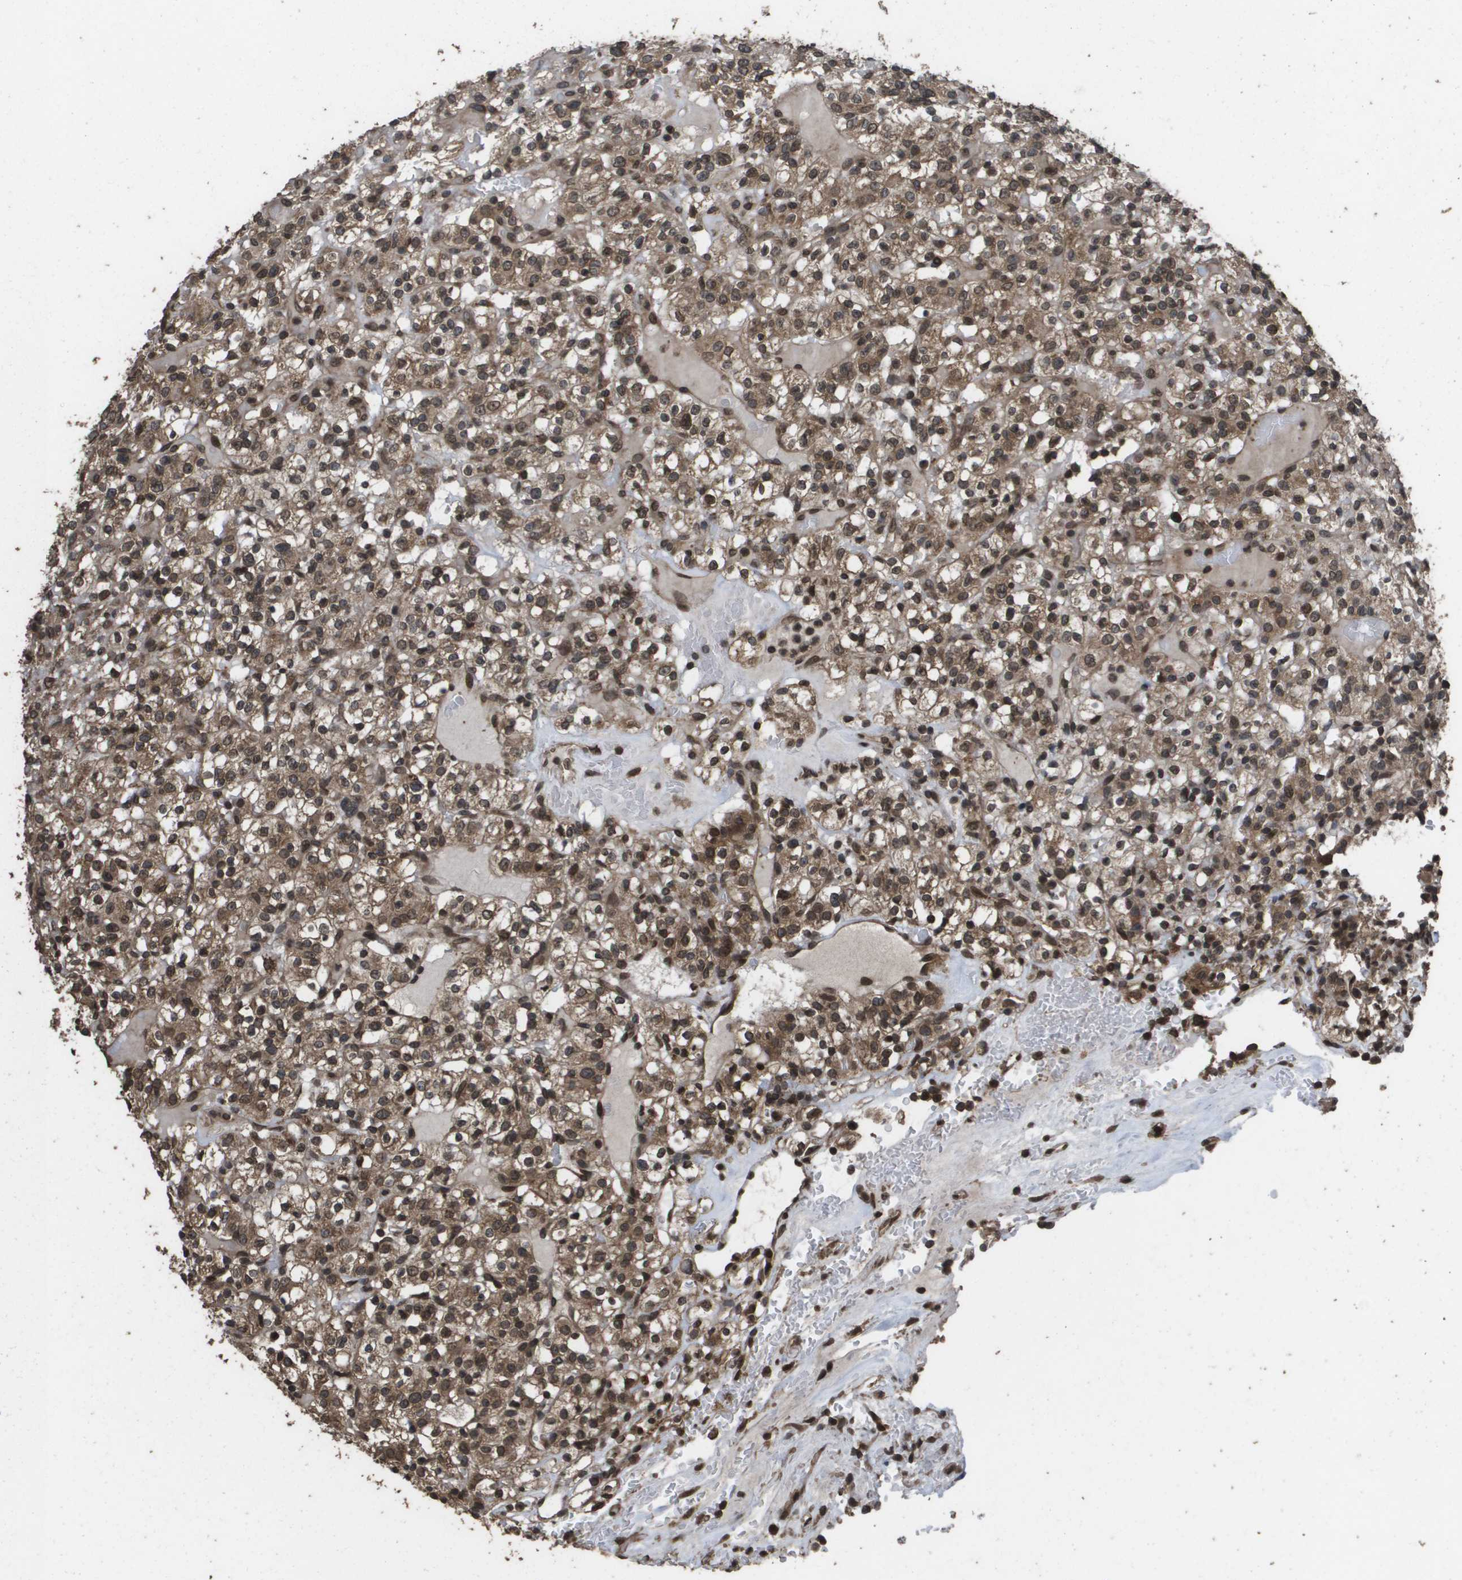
{"staining": {"intensity": "moderate", "quantity": ">75%", "location": "cytoplasmic/membranous,nuclear"}, "tissue": "renal cancer", "cell_type": "Tumor cells", "image_type": "cancer", "snomed": [{"axis": "morphology", "description": "Normal tissue, NOS"}, {"axis": "morphology", "description": "Adenocarcinoma, NOS"}, {"axis": "topography", "description": "Kidney"}], "caption": "DAB immunohistochemical staining of adenocarcinoma (renal) demonstrates moderate cytoplasmic/membranous and nuclear protein positivity in about >75% of tumor cells.", "gene": "AXIN2", "patient": {"sex": "female", "age": 72}}